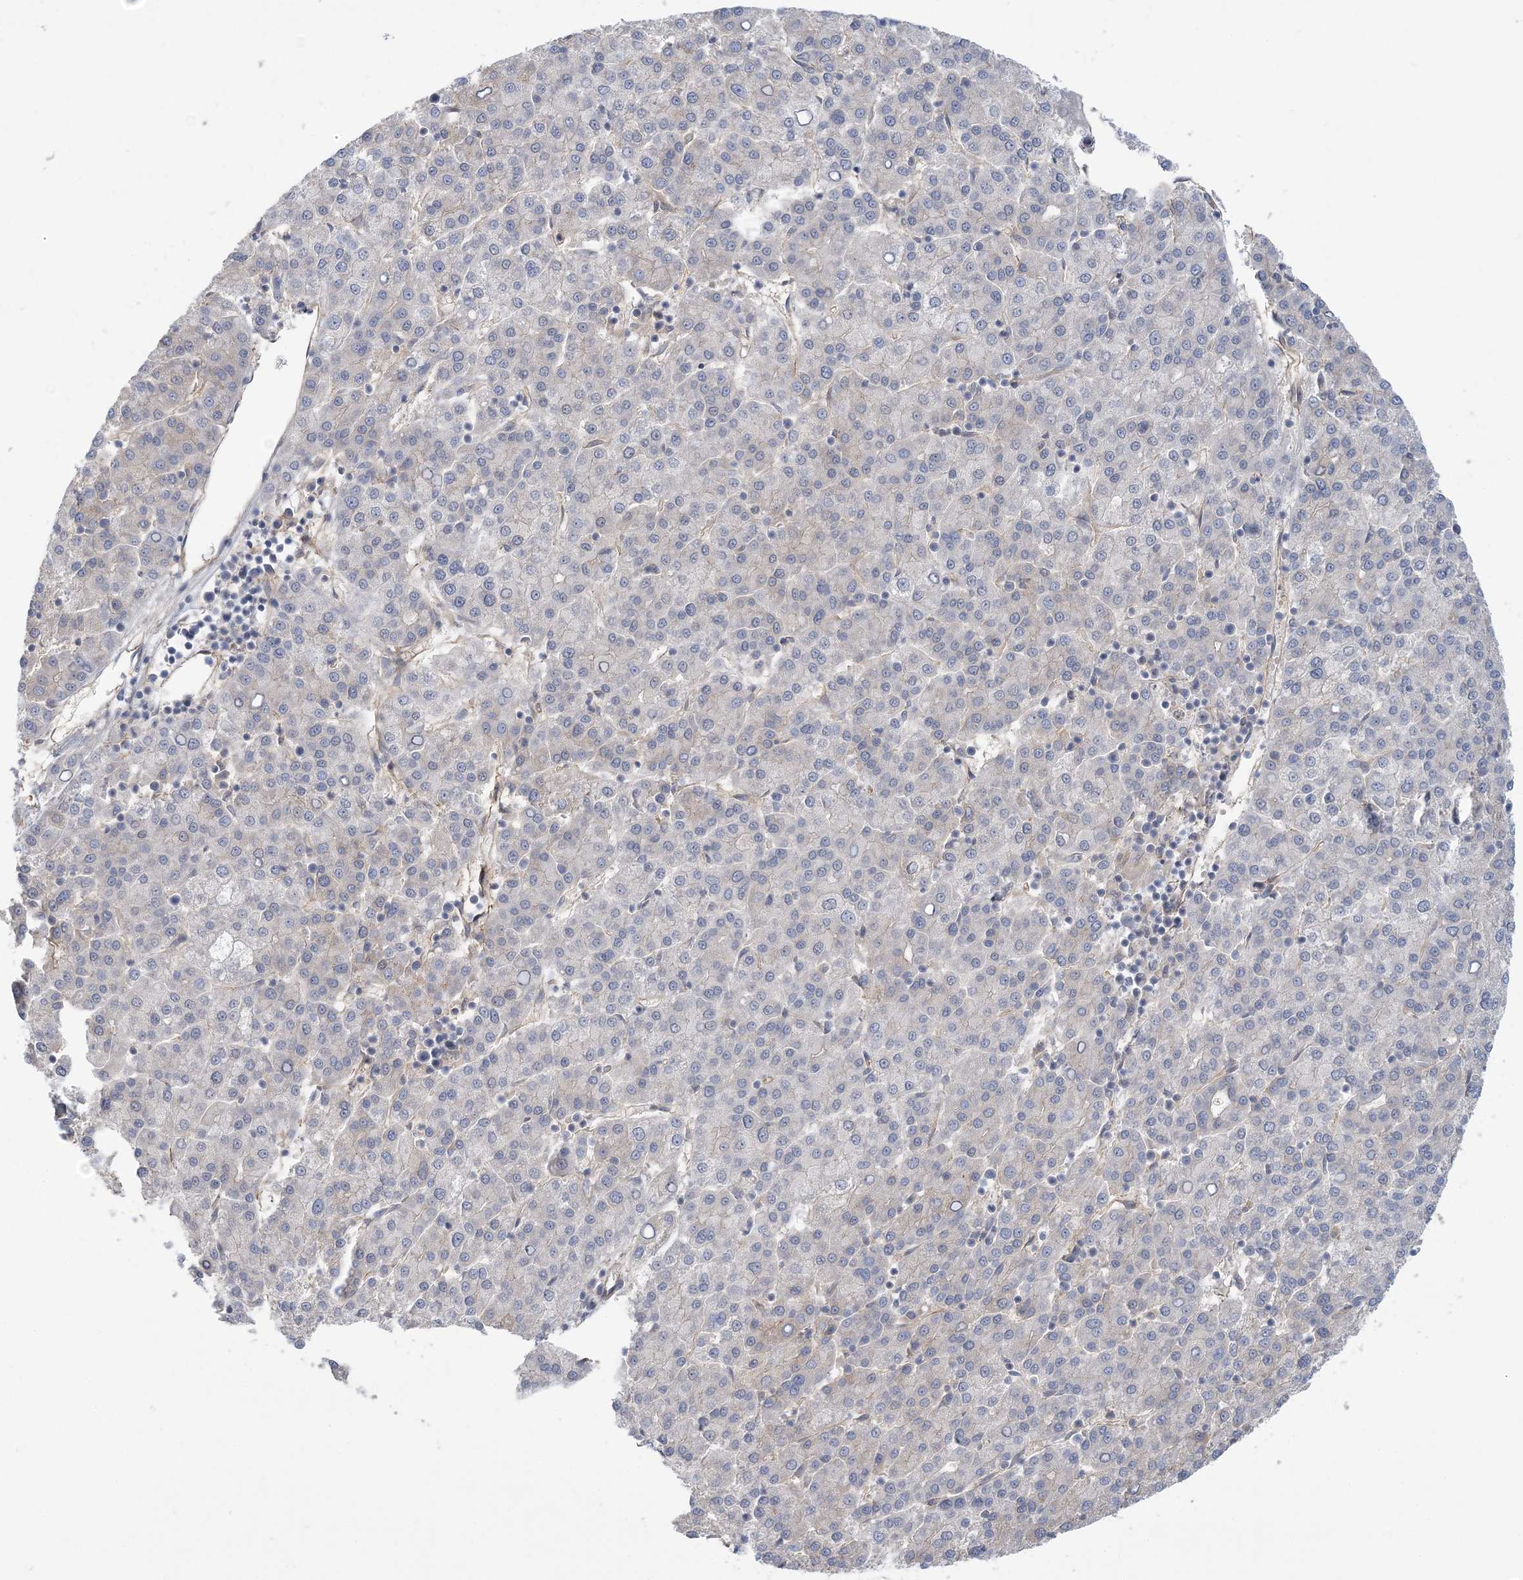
{"staining": {"intensity": "negative", "quantity": "none", "location": "none"}, "tissue": "liver cancer", "cell_type": "Tumor cells", "image_type": "cancer", "snomed": [{"axis": "morphology", "description": "Carcinoma, Hepatocellular, NOS"}, {"axis": "topography", "description": "Liver"}], "caption": "Tumor cells show no significant protein positivity in liver hepatocellular carcinoma.", "gene": "RAI14", "patient": {"sex": "female", "age": 58}}